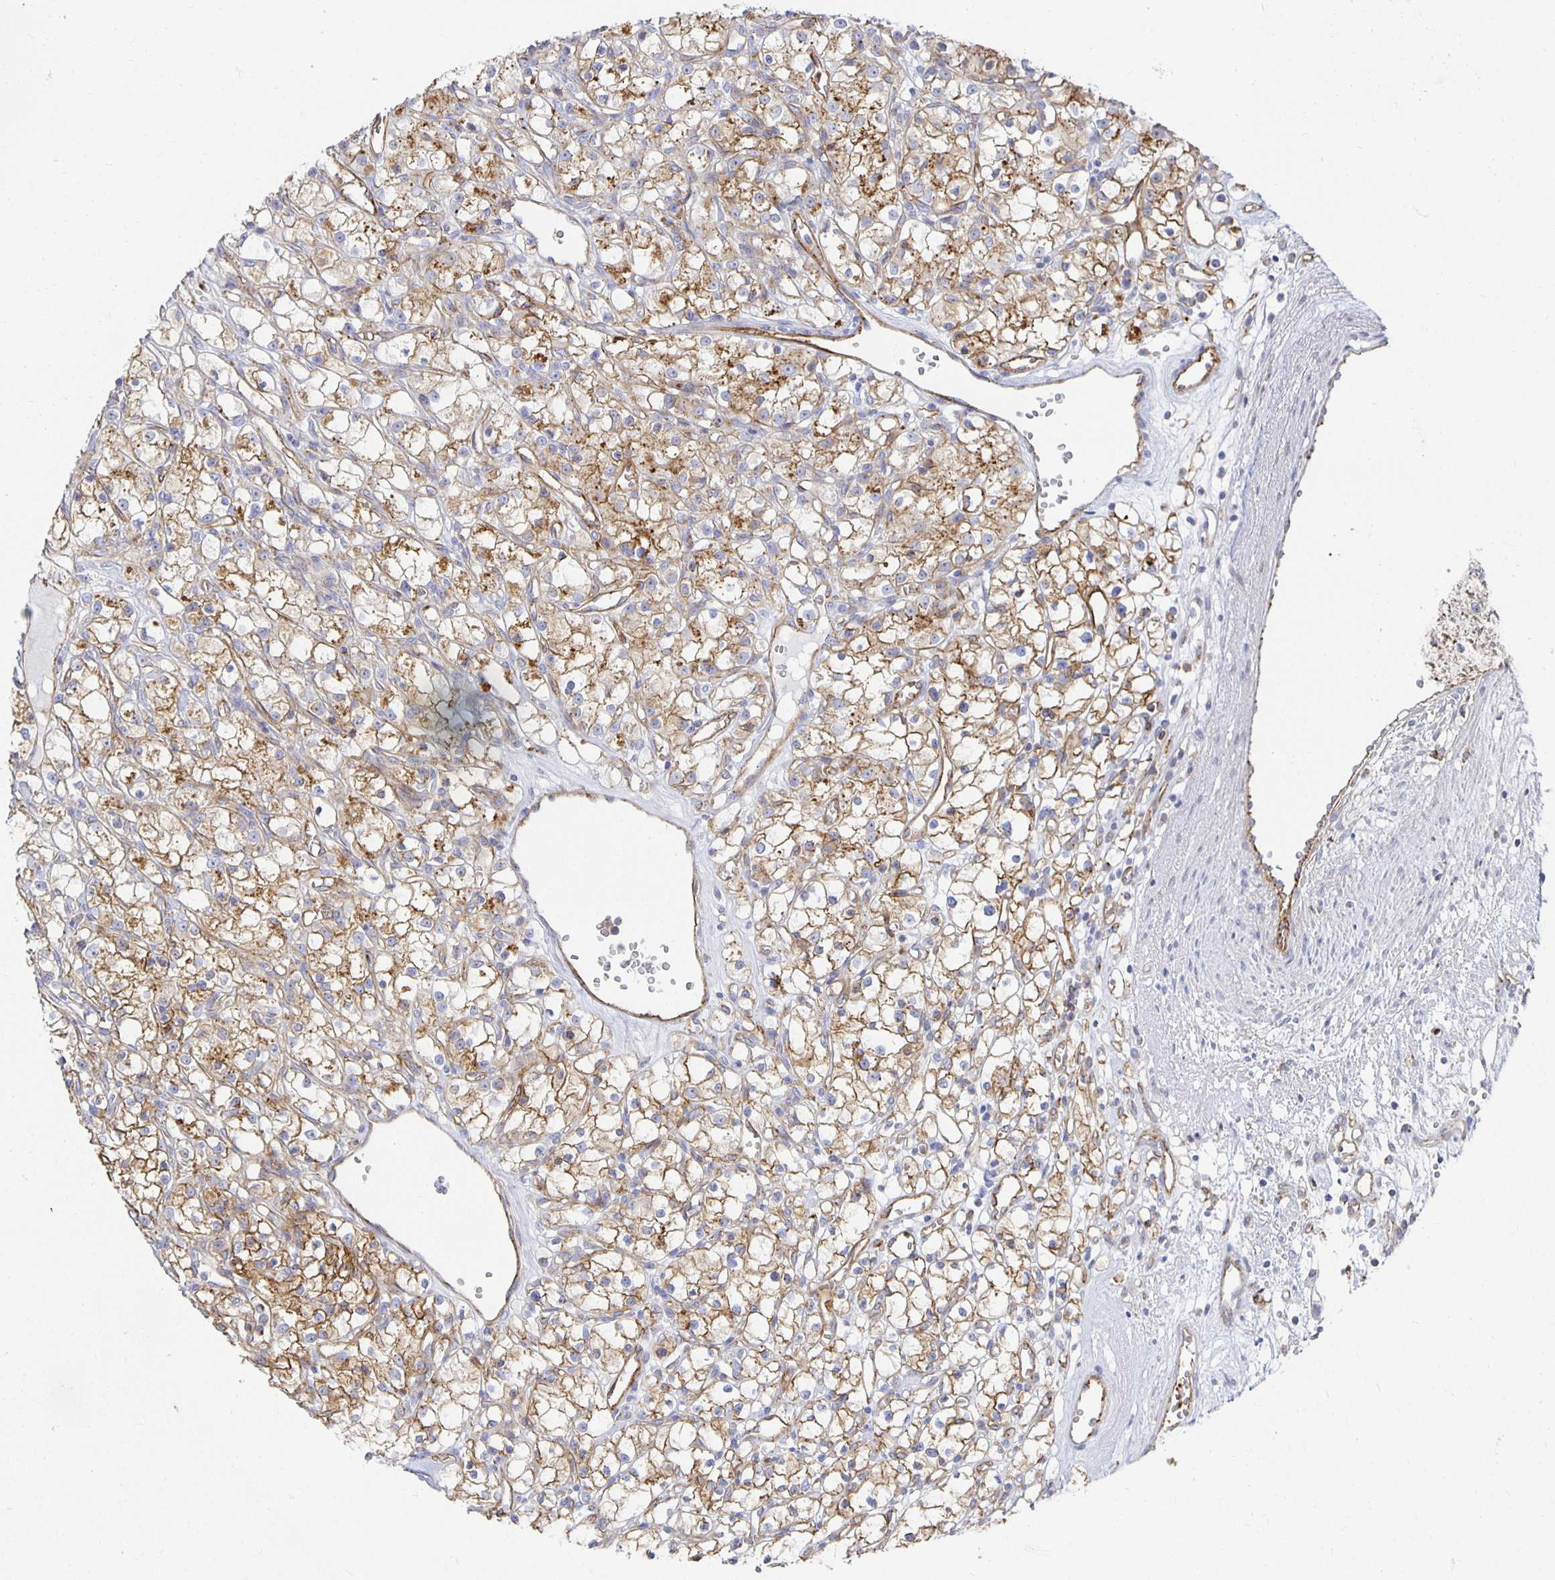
{"staining": {"intensity": "moderate", "quantity": ">75%", "location": "cytoplasmic/membranous"}, "tissue": "renal cancer", "cell_type": "Tumor cells", "image_type": "cancer", "snomed": [{"axis": "morphology", "description": "Adenocarcinoma, NOS"}, {"axis": "topography", "description": "Kidney"}], "caption": "Immunohistochemistry (IHC) of renal cancer demonstrates medium levels of moderate cytoplasmic/membranous staining in about >75% of tumor cells.", "gene": "TAAR1", "patient": {"sex": "female", "age": 59}}